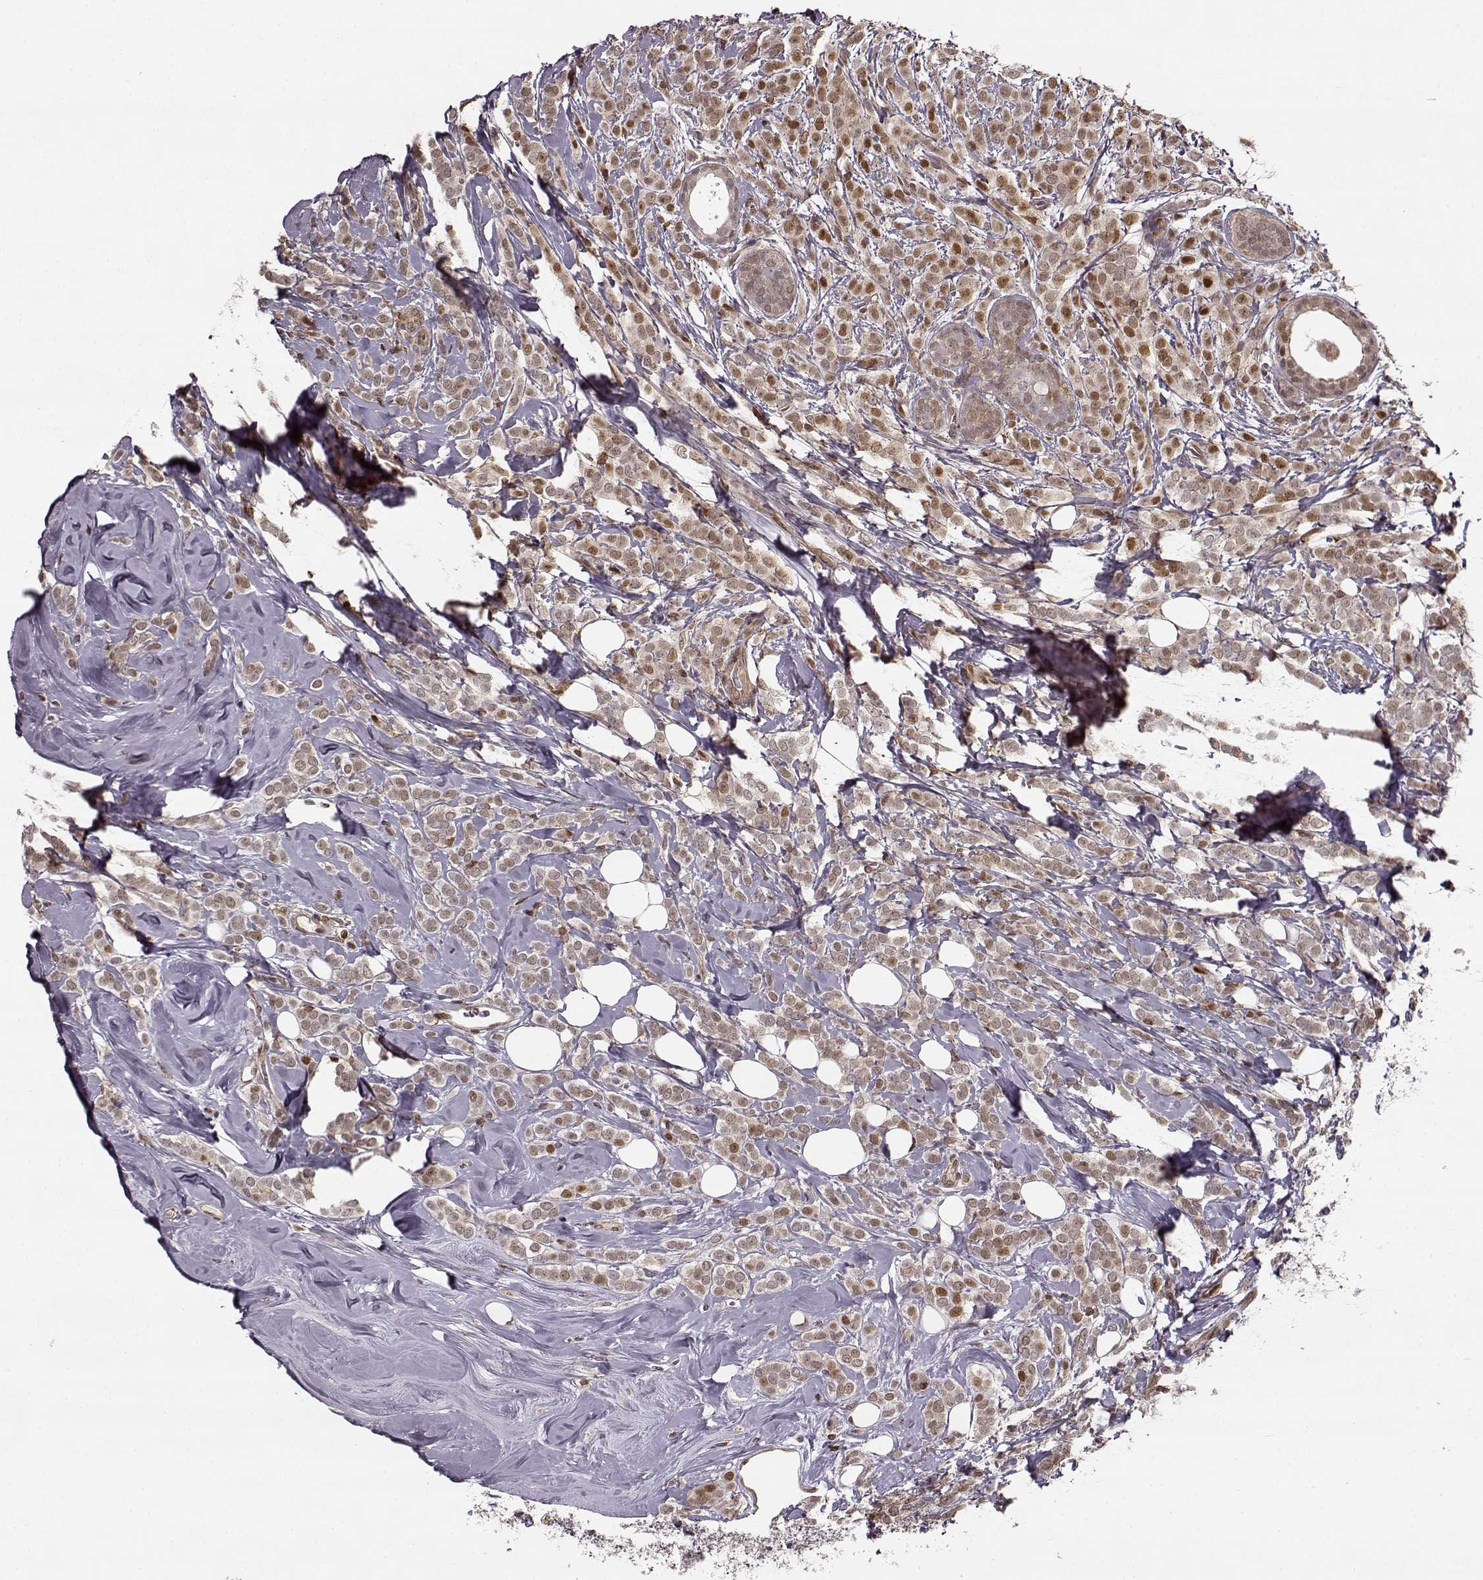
{"staining": {"intensity": "moderate", "quantity": "<25%", "location": "nuclear"}, "tissue": "breast cancer", "cell_type": "Tumor cells", "image_type": "cancer", "snomed": [{"axis": "morphology", "description": "Lobular carcinoma"}, {"axis": "topography", "description": "Breast"}], "caption": "Breast cancer stained for a protein exhibits moderate nuclear positivity in tumor cells.", "gene": "MFSD1", "patient": {"sex": "female", "age": 49}}